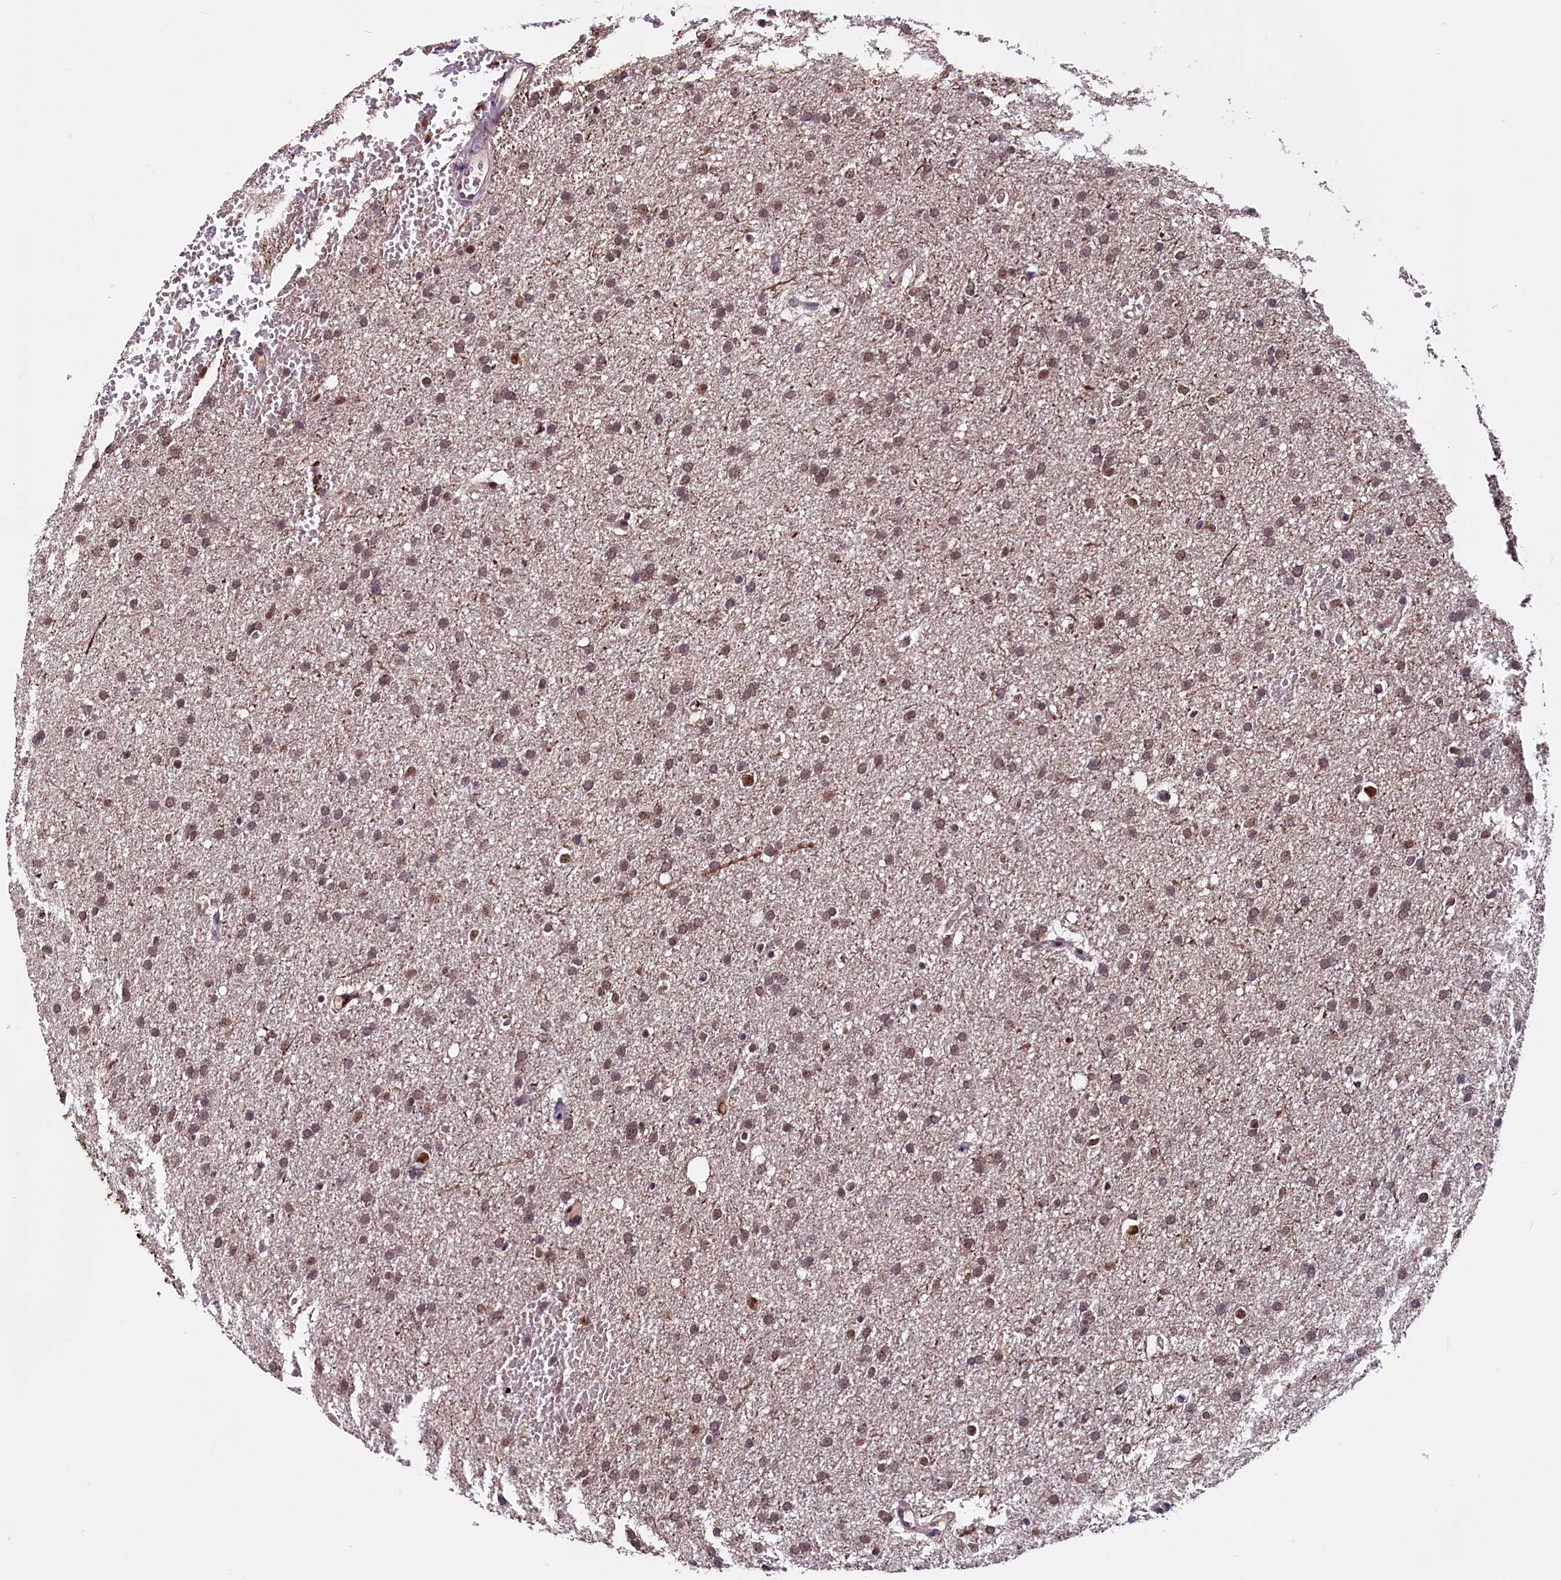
{"staining": {"intensity": "weak", "quantity": "25%-75%", "location": "nuclear"}, "tissue": "glioma", "cell_type": "Tumor cells", "image_type": "cancer", "snomed": [{"axis": "morphology", "description": "Glioma, malignant, High grade"}, {"axis": "topography", "description": "Cerebral cortex"}], "caption": "IHC of malignant glioma (high-grade) exhibits low levels of weak nuclear positivity in about 25%-75% of tumor cells. (DAB (3,3'-diaminobenzidine) = brown stain, brightfield microscopy at high magnification).", "gene": "RNMT", "patient": {"sex": "female", "age": 36}}